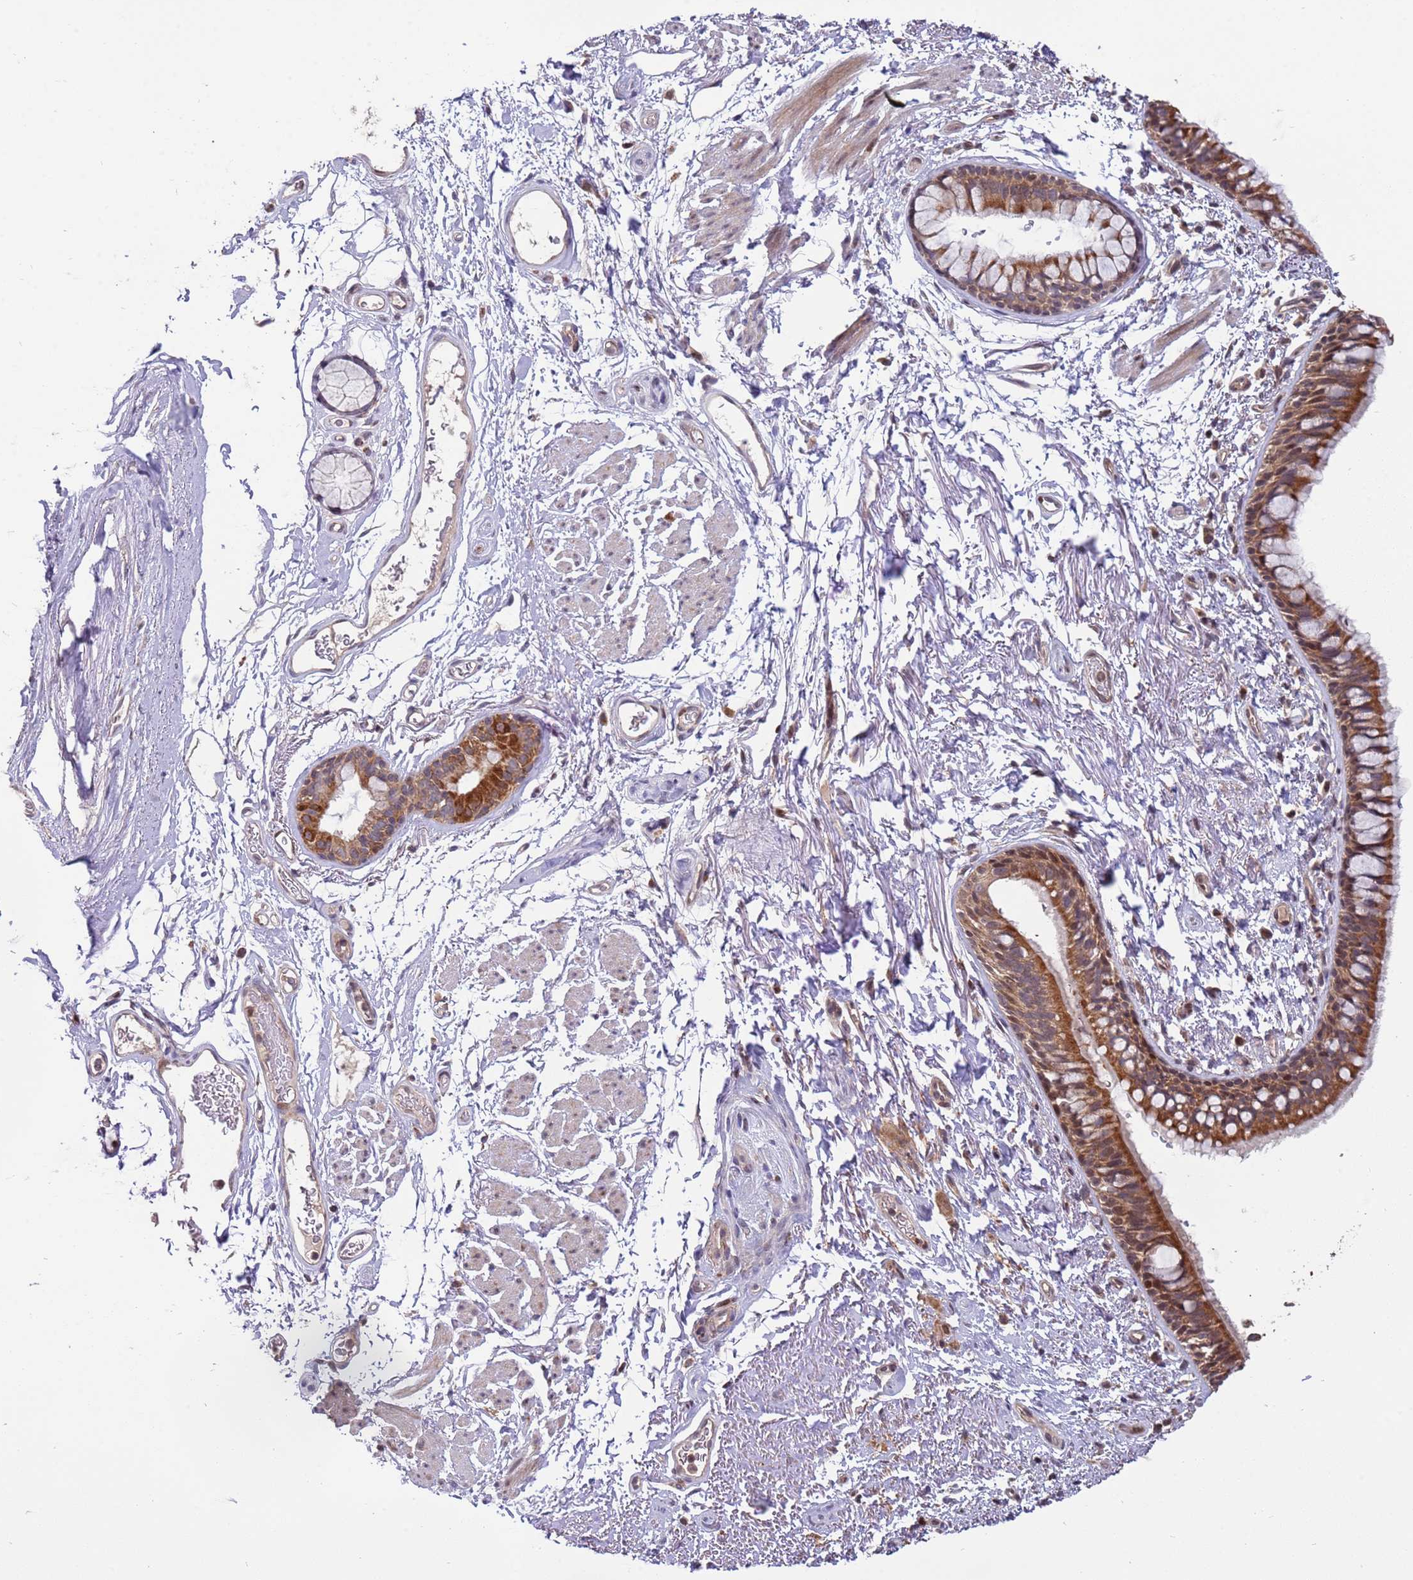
{"staining": {"intensity": "strong", "quantity": ">75%", "location": "cytoplasmic/membranous"}, "tissue": "bronchus", "cell_type": "Respiratory epithelial cells", "image_type": "normal", "snomed": [{"axis": "morphology", "description": "Normal tissue, NOS"}, {"axis": "topography", "description": "Cartilage tissue"}, {"axis": "topography", "description": "Bronchus"}], "caption": "Respiratory epithelial cells show high levels of strong cytoplasmic/membranous staining in about >75% of cells in normal human bronchus.", "gene": "RCOR2", "patient": {"sex": "female", "age": 73}}